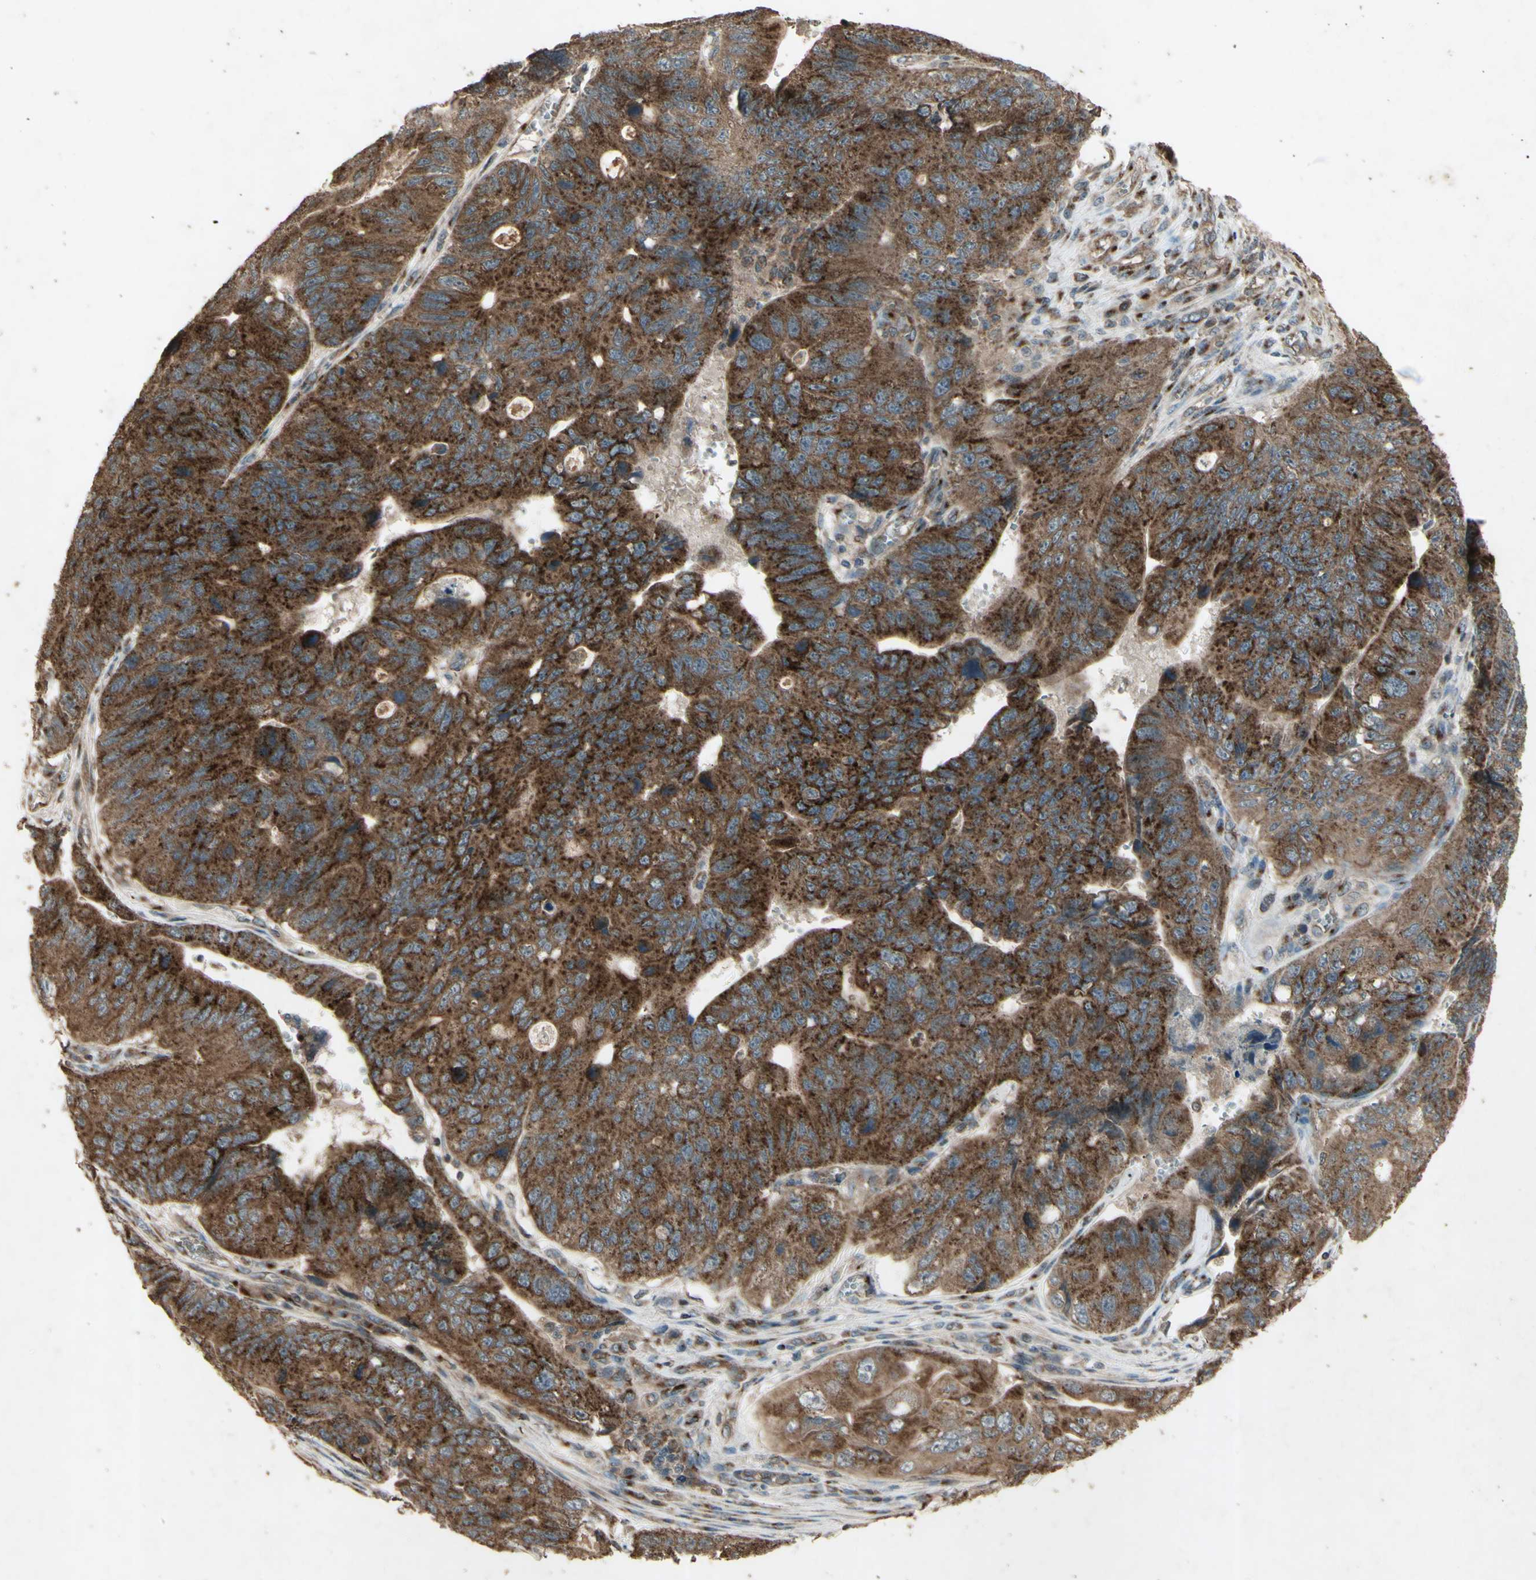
{"staining": {"intensity": "strong", "quantity": ">75%", "location": "cytoplasmic/membranous"}, "tissue": "stomach cancer", "cell_type": "Tumor cells", "image_type": "cancer", "snomed": [{"axis": "morphology", "description": "Adenocarcinoma, NOS"}, {"axis": "topography", "description": "Stomach"}], "caption": "Immunohistochemistry (IHC) photomicrograph of human stomach cancer stained for a protein (brown), which demonstrates high levels of strong cytoplasmic/membranous expression in about >75% of tumor cells.", "gene": "AP1G1", "patient": {"sex": "male", "age": 59}}